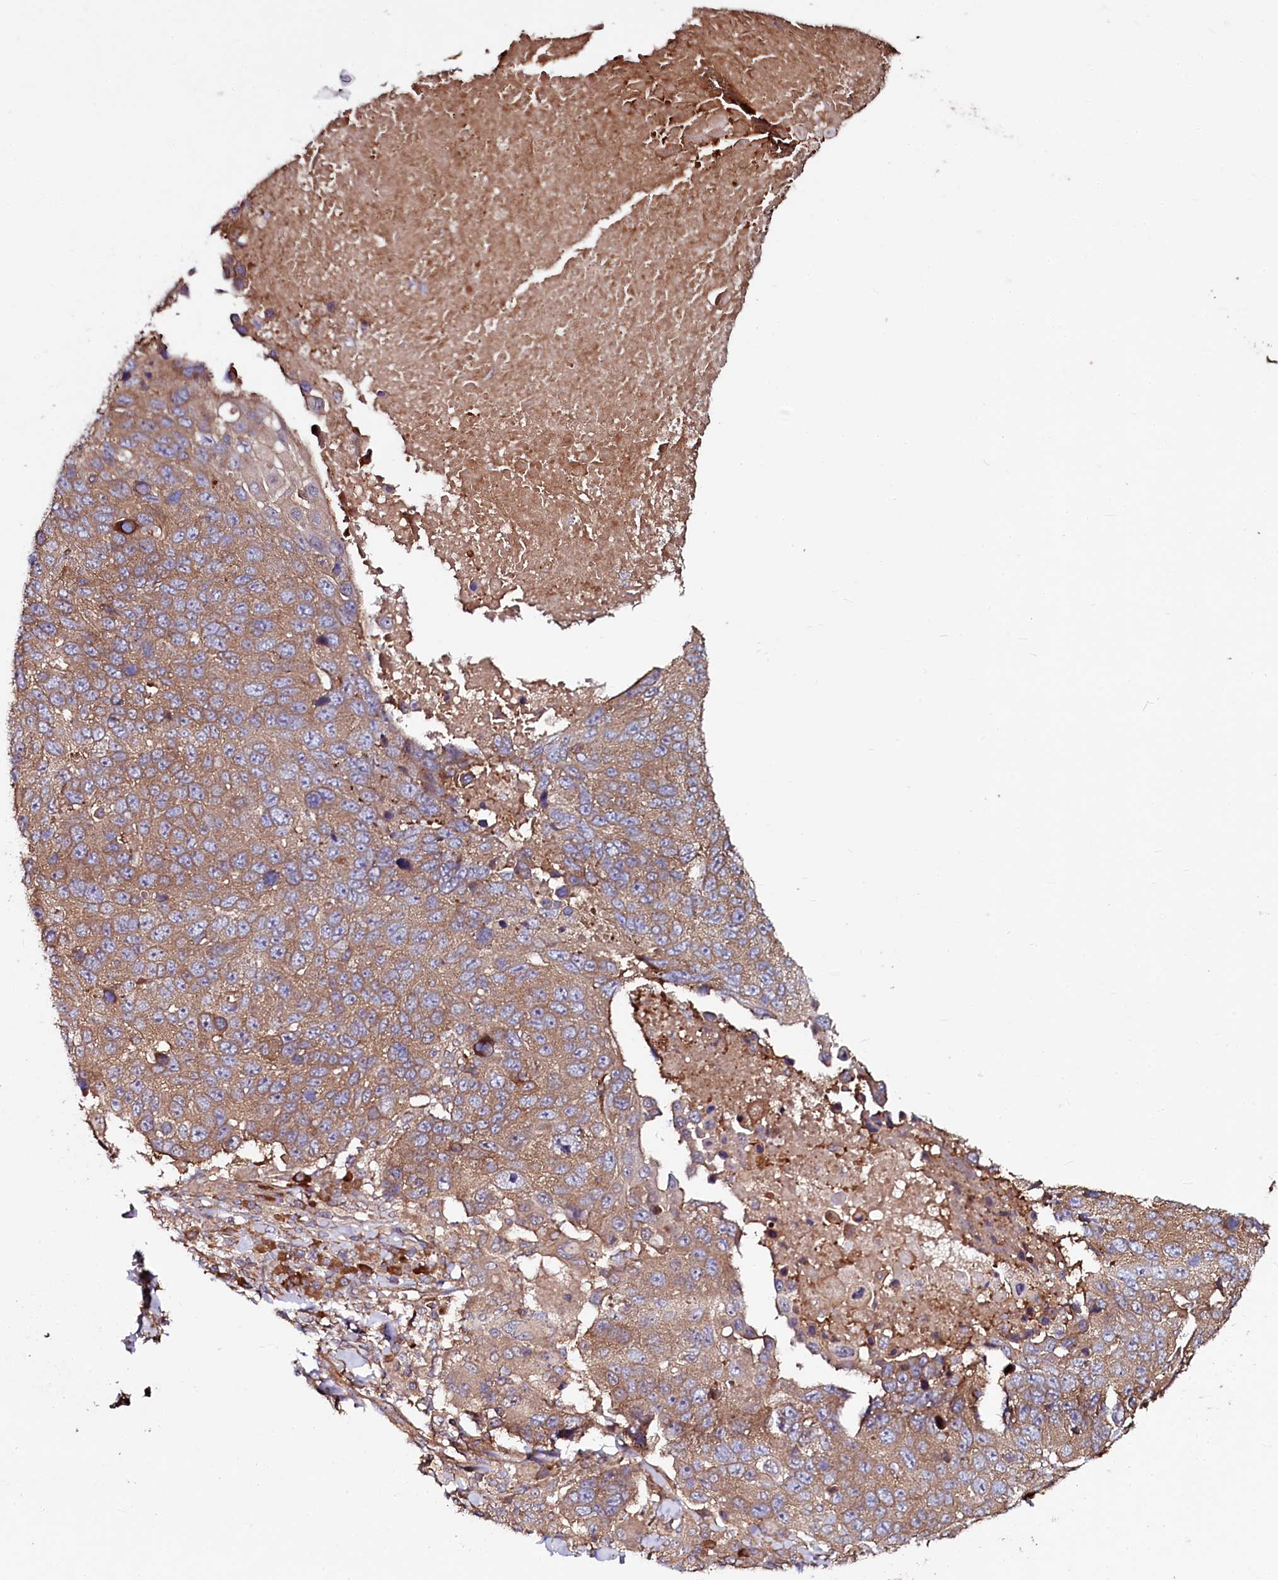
{"staining": {"intensity": "moderate", "quantity": ">75%", "location": "cytoplasmic/membranous"}, "tissue": "lung cancer", "cell_type": "Tumor cells", "image_type": "cancer", "snomed": [{"axis": "morphology", "description": "Normal tissue, NOS"}, {"axis": "morphology", "description": "Squamous cell carcinoma, NOS"}, {"axis": "topography", "description": "Lymph node"}, {"axis": "topography", "description": "Lung"}], "caption": "Human lung squamous cell carcinoma stained with a protein marker displays moderate staining in tumor cells.", "gene": "USPL1", "patient": {"sex": "male", "age": 66}}